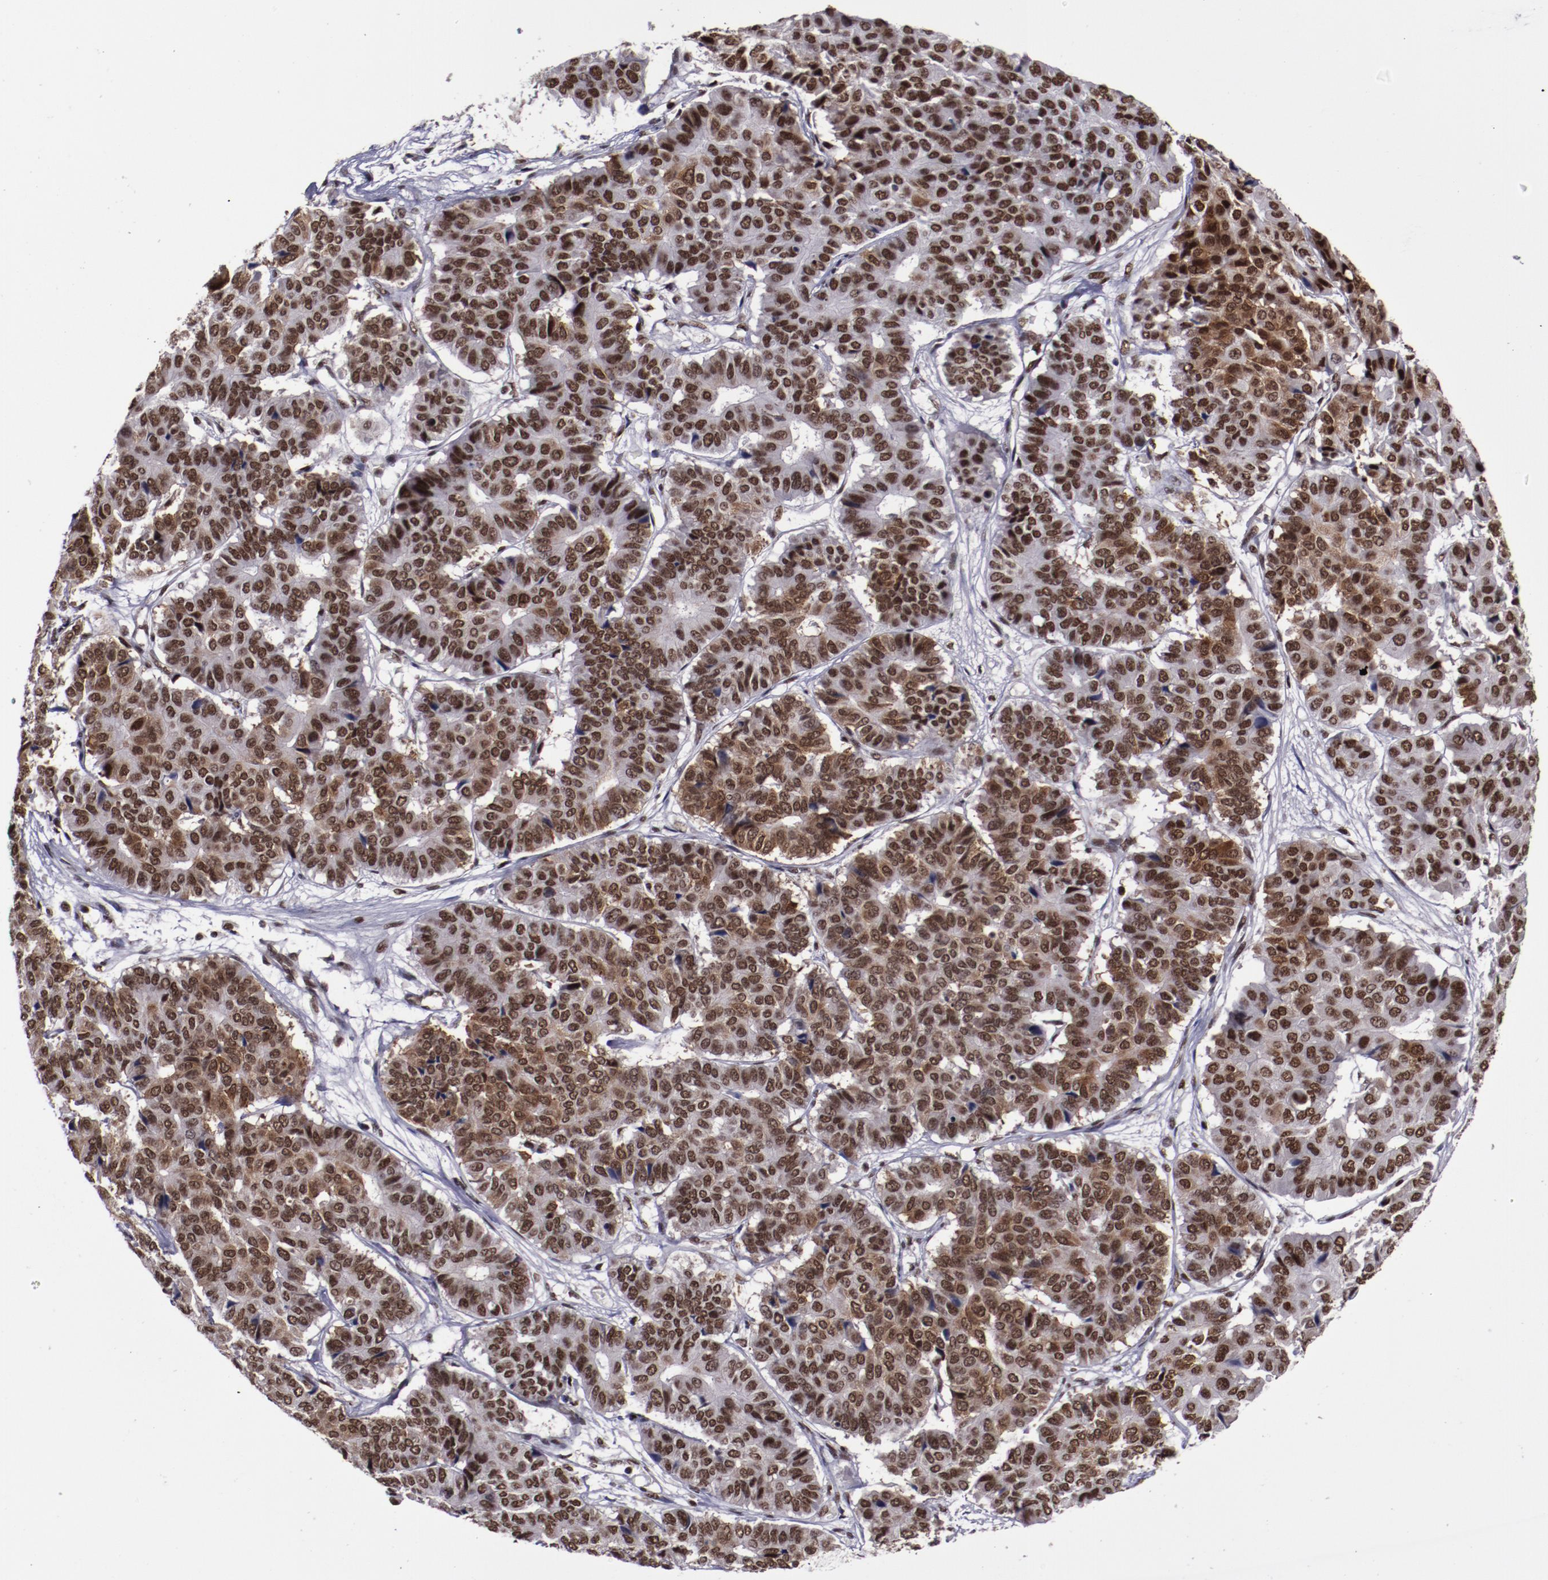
{"staining": {"intensity": "strong", "quantity": ">75%", "location": "nuclear"}, "tissue": "pancreatic cancer", "cell_type": "Tumor cells", "image_type": "cancer", "snomed": [{"axis": "morphology", "description": "Adenocarcinoma, NOS"}, {"axis": "topography", "description": "Pancreas"}], "caption": "The image reveals immunohistochemical staining of adenocarcinoma (pancreatic). There is strong nuclear expression is appreciated in about >75% of tumor cells. Immunohistochemistry (ihc) stains the protein in brown and the nuclei are stained blue.", "gene": "ERH", "patient": {"sex": "male", "age": 50}}